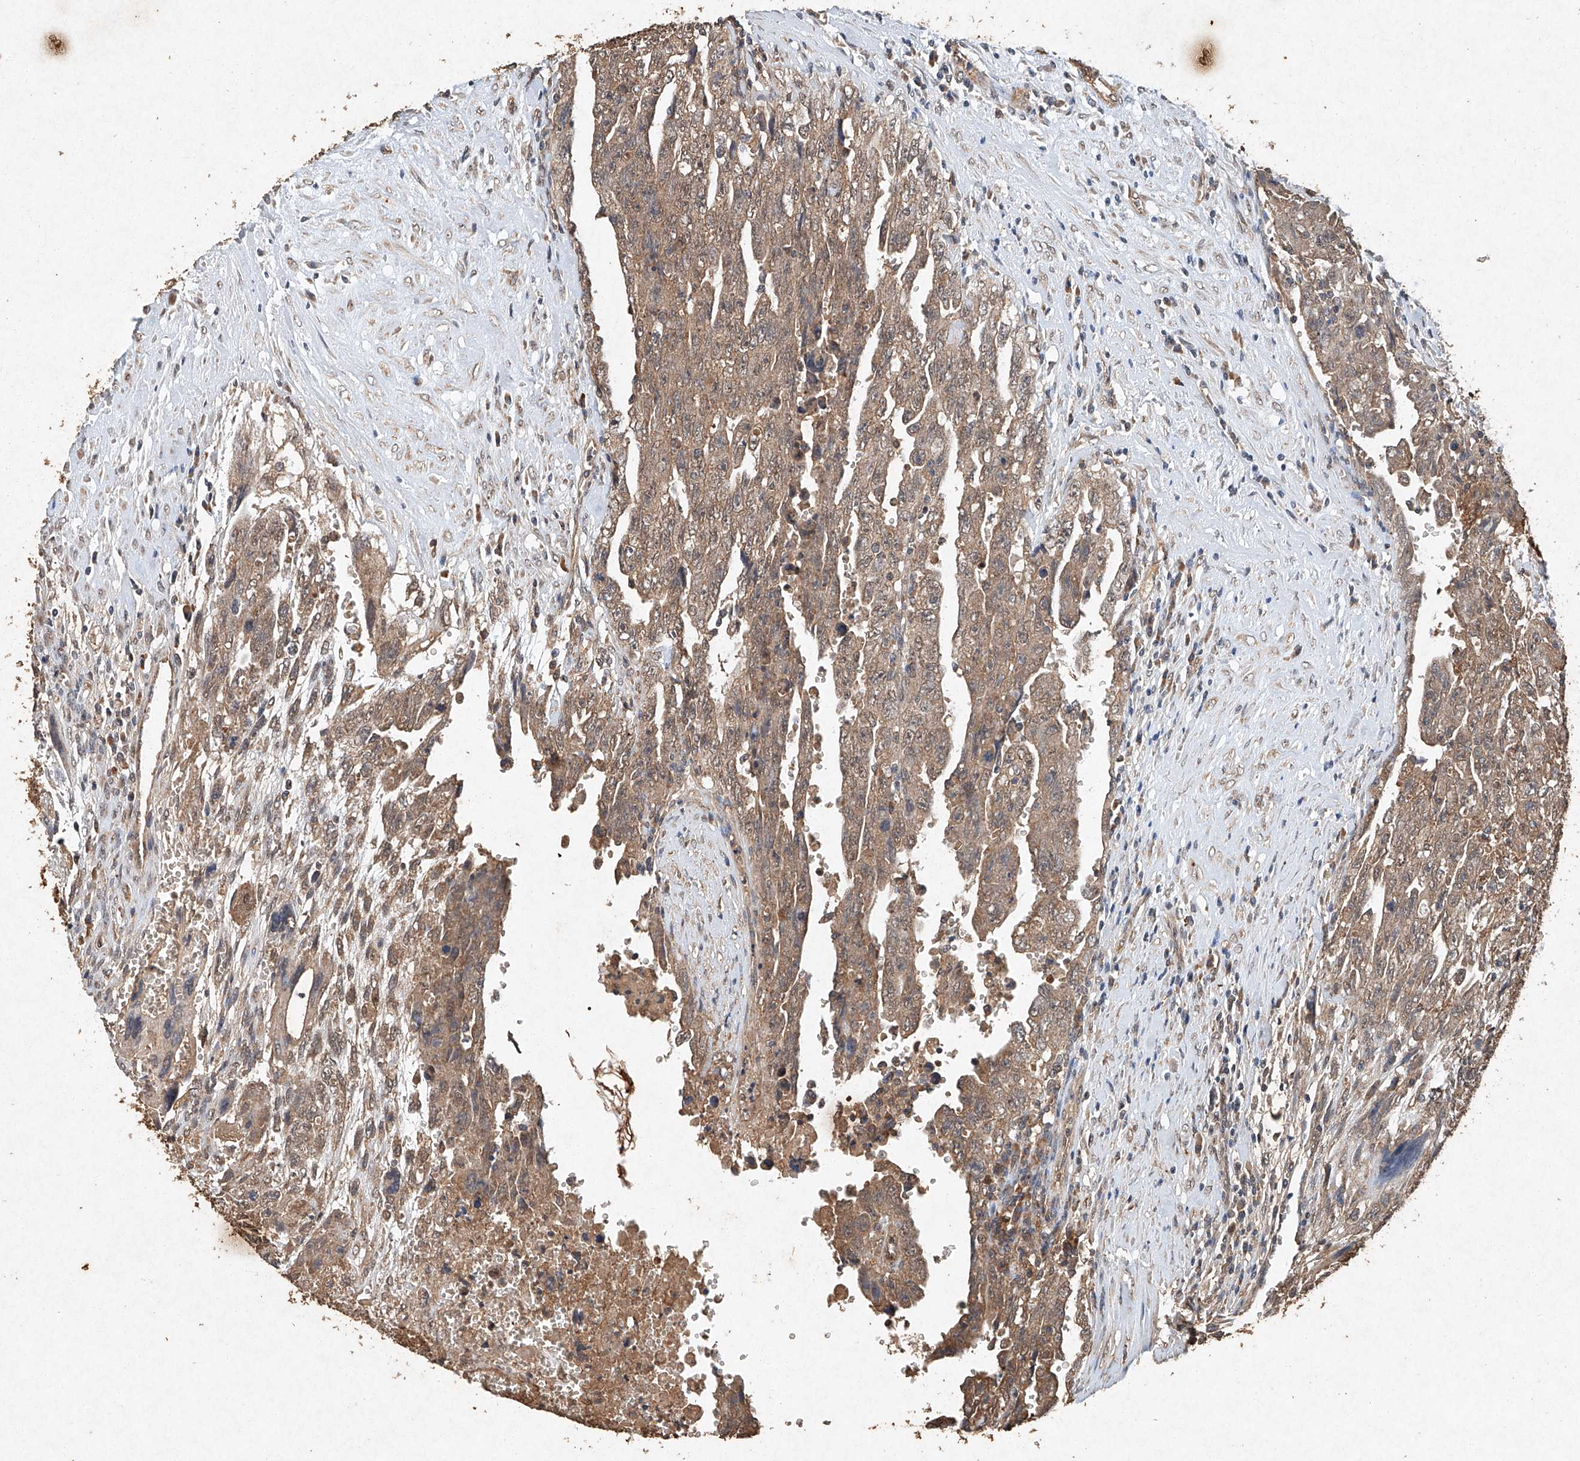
{"staining": {"intensity": "weak", "quantity": ">75%", "location": "cytoplasmic/membranous"}, "tissue": "testis cancer", "cell_type": "Tumor cells", "image_type": "cancer", "snomed": [{"axis": "morphology", "description": "Carcinoma, Embryonal, NOS"}, {"axis": "topography", "description": "Testis"}], "caption": "A histopathology image of testis cancer stained for a protein demonstrates weak cytoplasmic/membranous brown staining in tumor cells.", "gene": "STK3", "patient": {"sex": "male", "age": 28}}